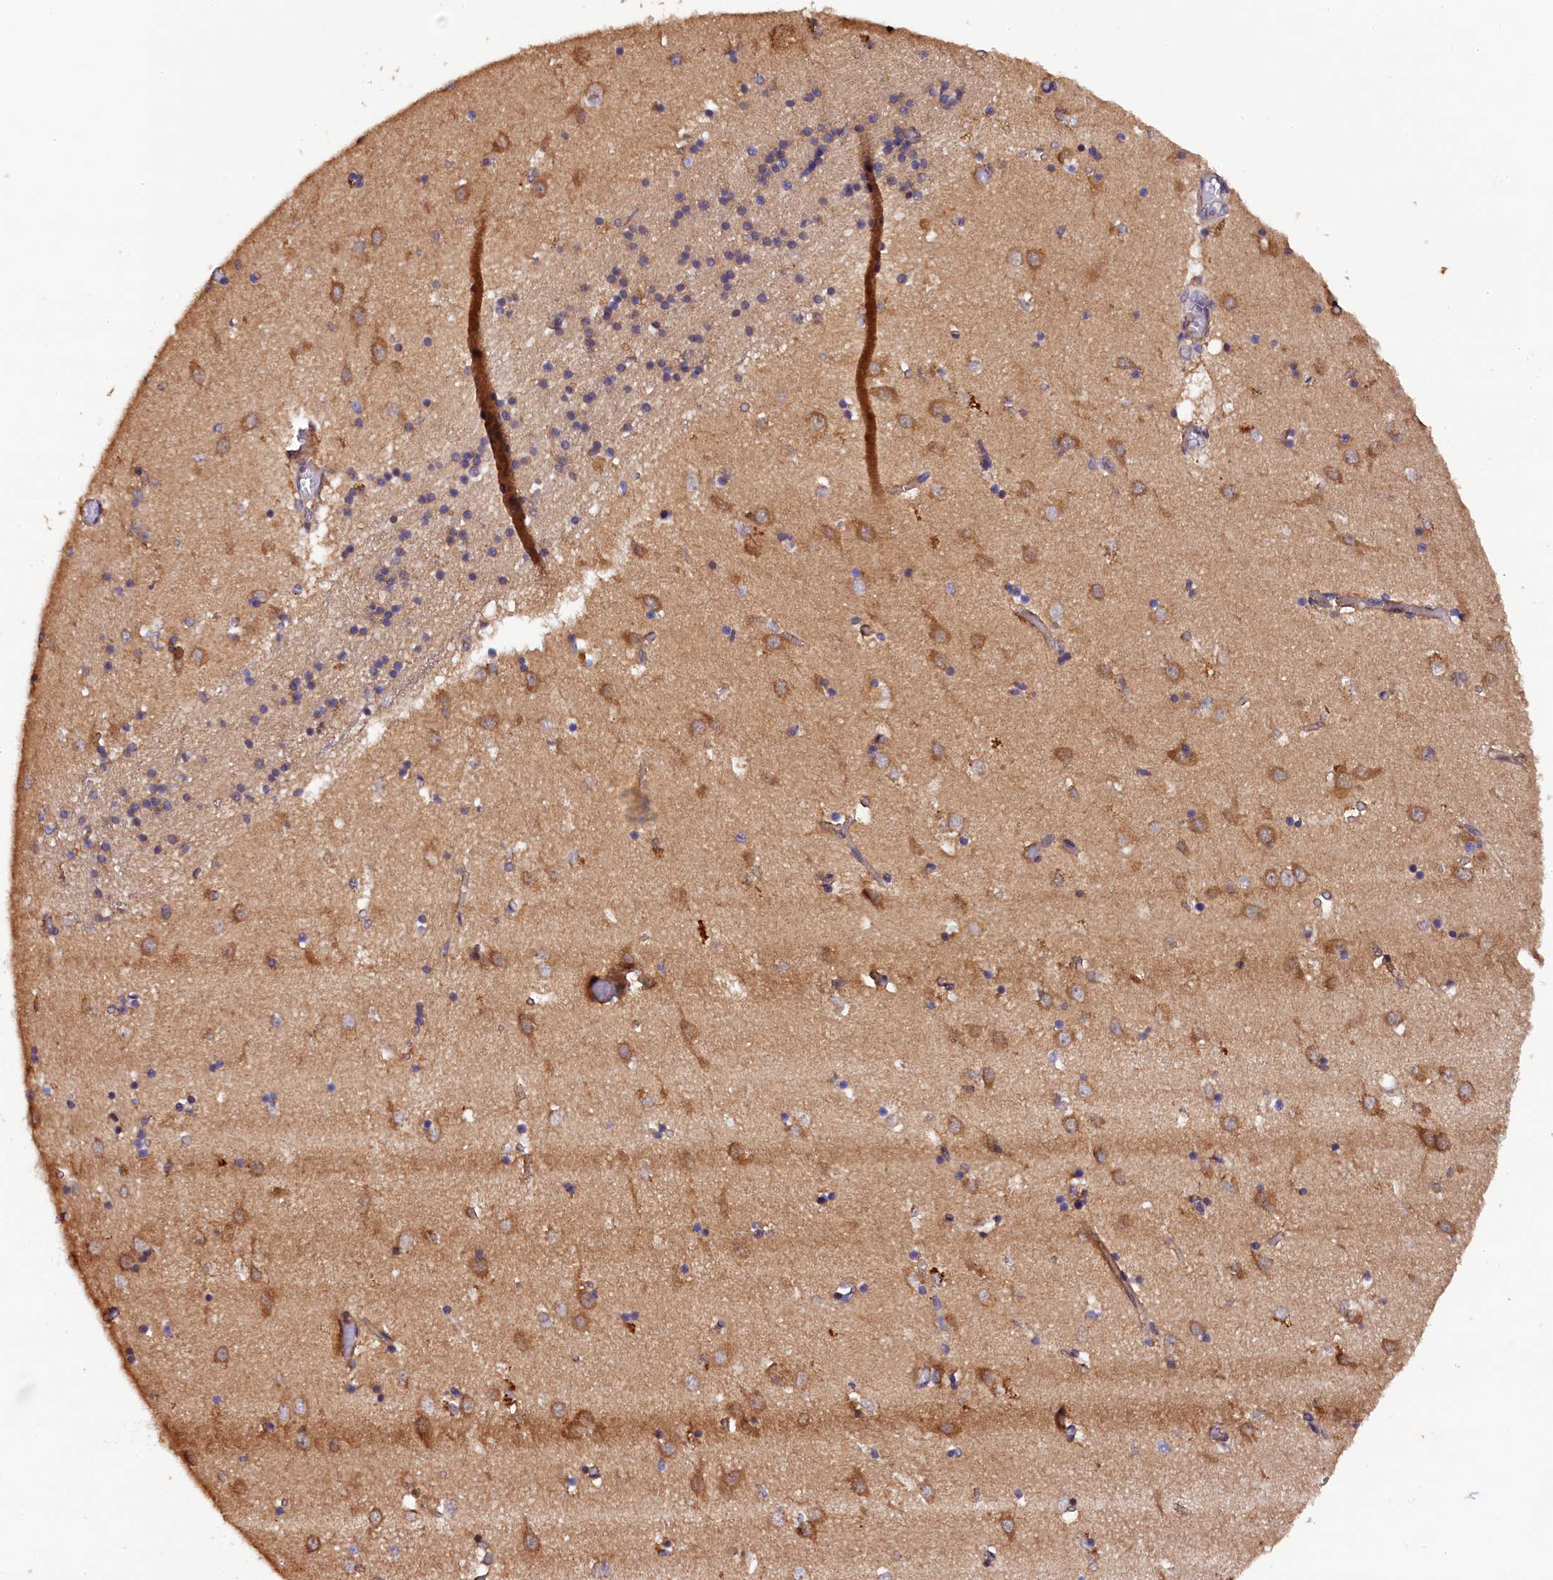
{"staining": {"intensity": "weak", "quantity": "25%-75%", "location": "cytoplasmic/membranous"}, "tissue": "caudate", "cell_type": "Glial cells", "image_type": "normal", "snomed": [{"axis": "morphology", "description": "Normal tissue, NOS"}, {"axis": "topography", "description": "Lateral ventricle wall"}], "caption": "A high-resolution micrograph shows immunohistochemistry (IHC) staining of benign caudate, which exhibits weak cytoplasmic/membranous positivity in approximately 25%-75% of glial cells.", "gene": "KLC2", "patient": {"sex": "male", "age": 70}}